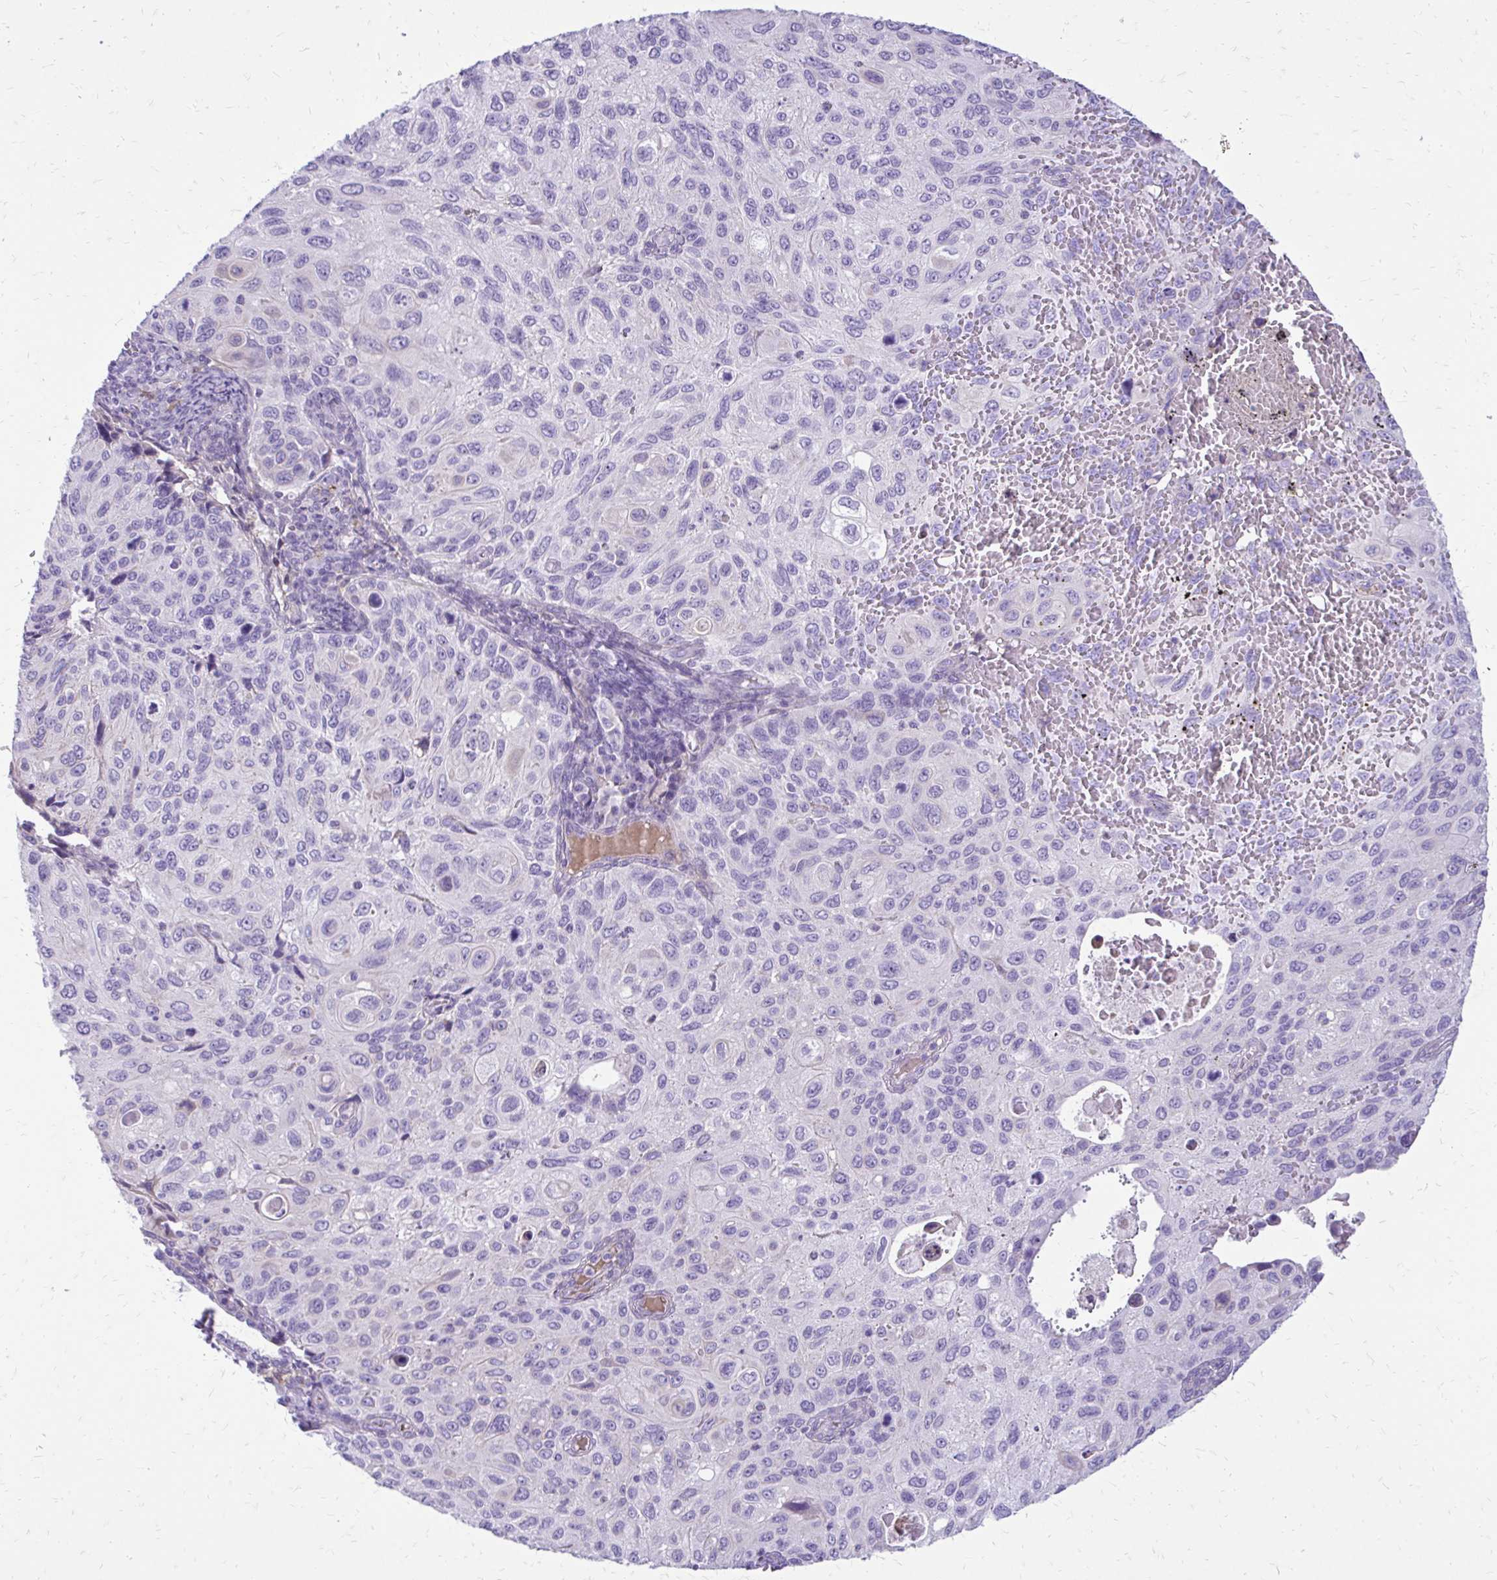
{"staining": {"intensity": "negative", "quantity": "none", "location": "none"}, "tissue": "cervical cancer", "cell_type": "Tumor cells", "image_type": "cancer", "snomed": [{"axis": "morphology", "description": "Squamous cell carcinoma, NOS"}, {"axis": "topography", "description": "Cervix"}], "caption": "This is an IHC photomicrograph of squamous cell carcinoma (cervical). There is no expression in tumor cells.", "gene": "SIGLEC11", "patient": {"sex": "female", "age": 70}}